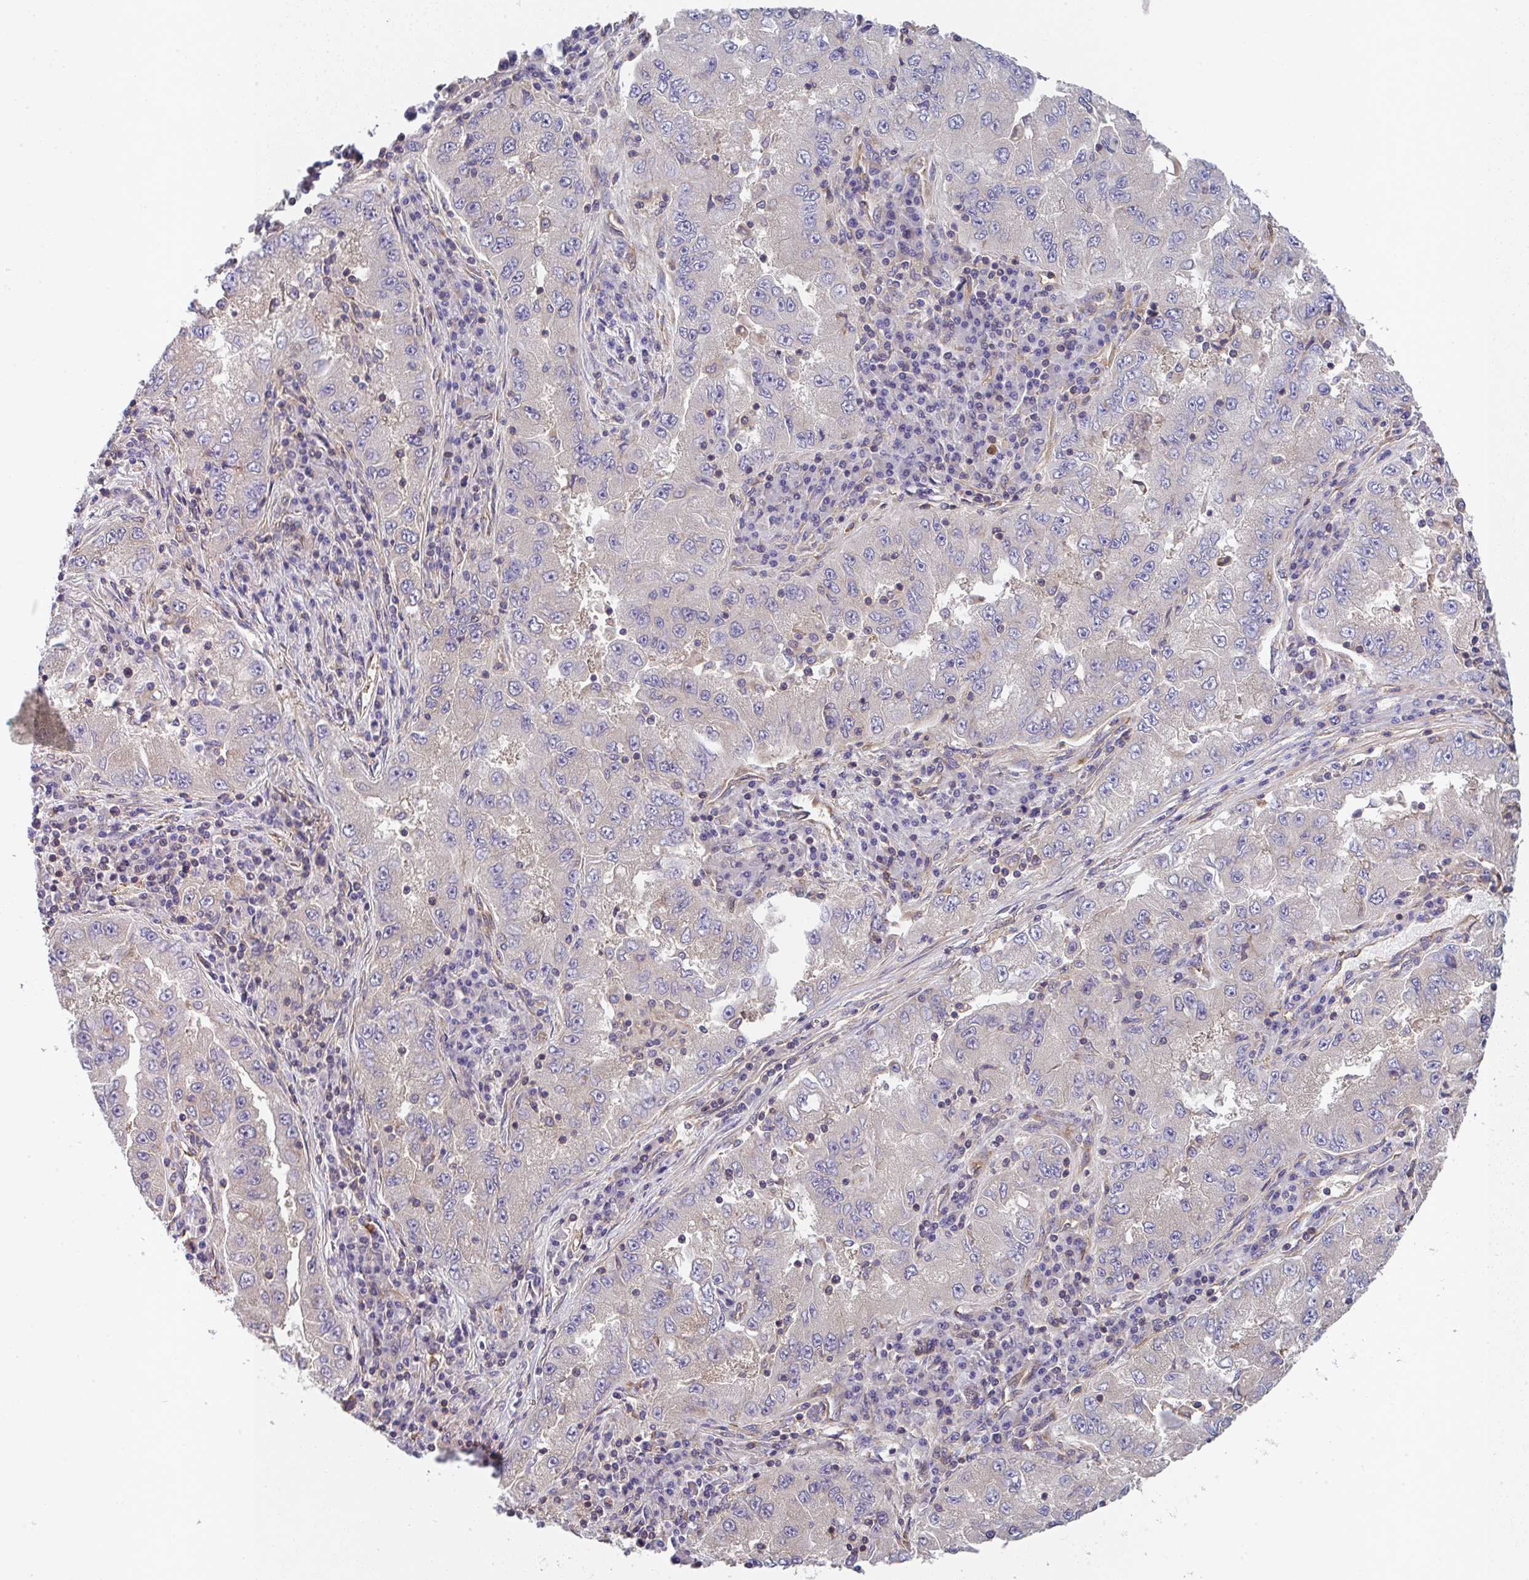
{"staining": {"intensity": "negative", "quantity": "none", "location": "none"}, "tissue": "lung cancer", "cell_type": "Tumor cells", "image_type": "cancer", "snomed": [{"axis": "morphology", "description": "Adenocarcinoma, NOS"}, {"axis": "morphology", "description": "Adenocarcinoma primary or metastatic"}, {"axis": "topography", "description": "Lung"}], "caption": "Immunohistochemical staining of human lung cancer (adenocarcinoma primary or metastatic) reveals no significant positivity in tumor cells.", "gene": "TMEM229A", "patient": {"sex": "male", "age": 74}}